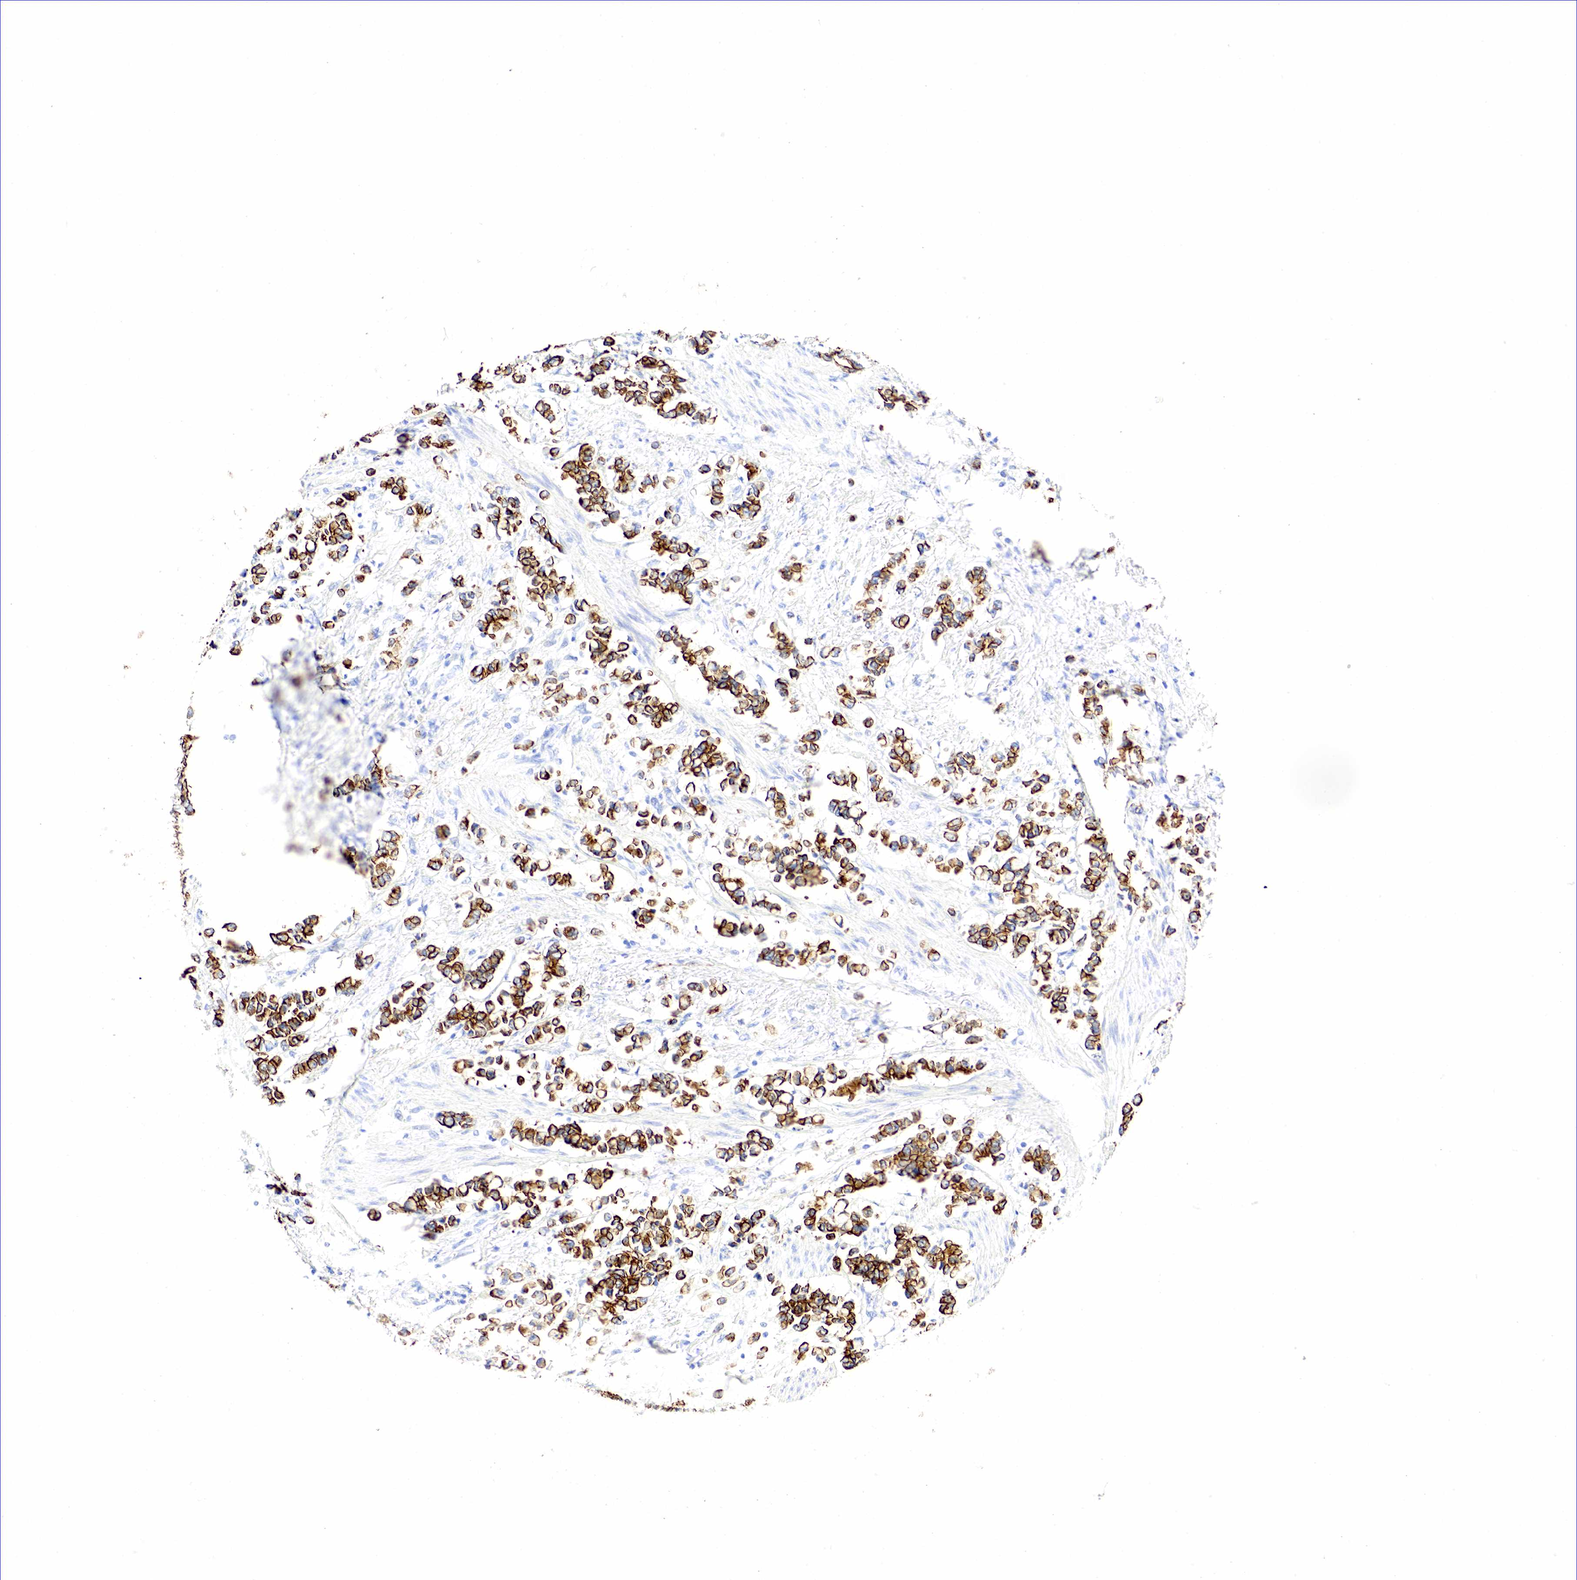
{"staining": {"intensity": "strong", "quantity": ">75%", "location": "cytoplasmic/membranous"}, "tissue": "stomach cancer", "cell_type": "Tumor cells", "image_type": "cancer", "snomed": [{"axis": "morphology", "description": "Adenocarcinoma, NOS"}, {"axis": "topography", "description": "Stomach"}], "caption": "A high amount of strong cytoplasmic/membranous expression is present in approximately >75% of tumor cells in adenocarcinoma (stomach) tissue.", "gene": "KRT18", "patient": {"sex": "male", "age": 78}}